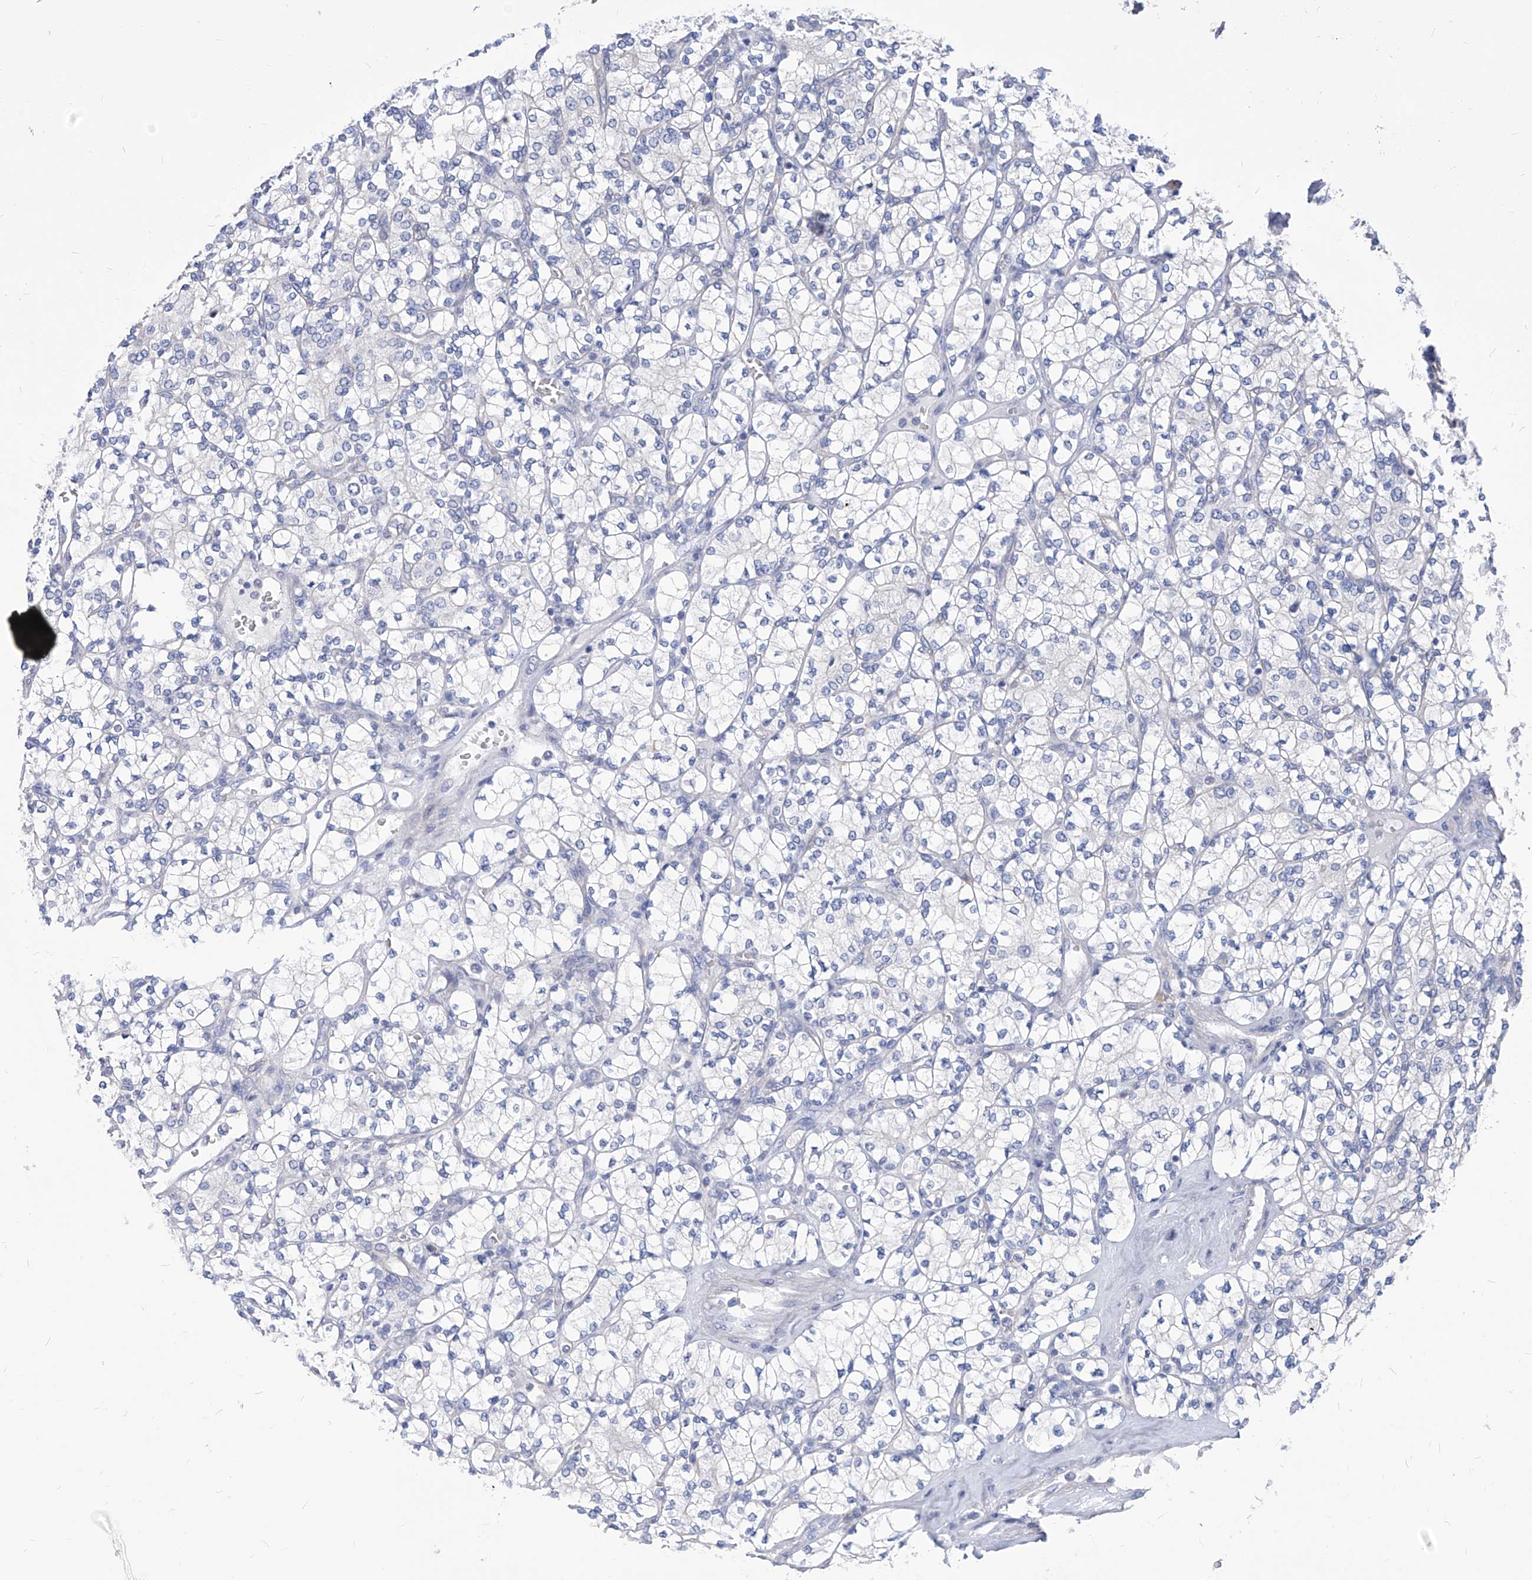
{"staining": {"intensity": "negative", "quantity": "none", "location": "none"}, "tissue": "renal cancer", "cell_type": "Tumor cells", "image_type": "cancer", "snomed": [{"axis": "morphology", "description": "Adenocarcinoma, NOS"}, {"axis": "topography", "description": "Kidney"}], "caption": "This is an immunohistochemistry (IHC) photomicrograph of renal adenocarcinoma. There is no expression in tumor cells.", "gene": "SMS", "patient": {"sex": "male", "age": 77}}